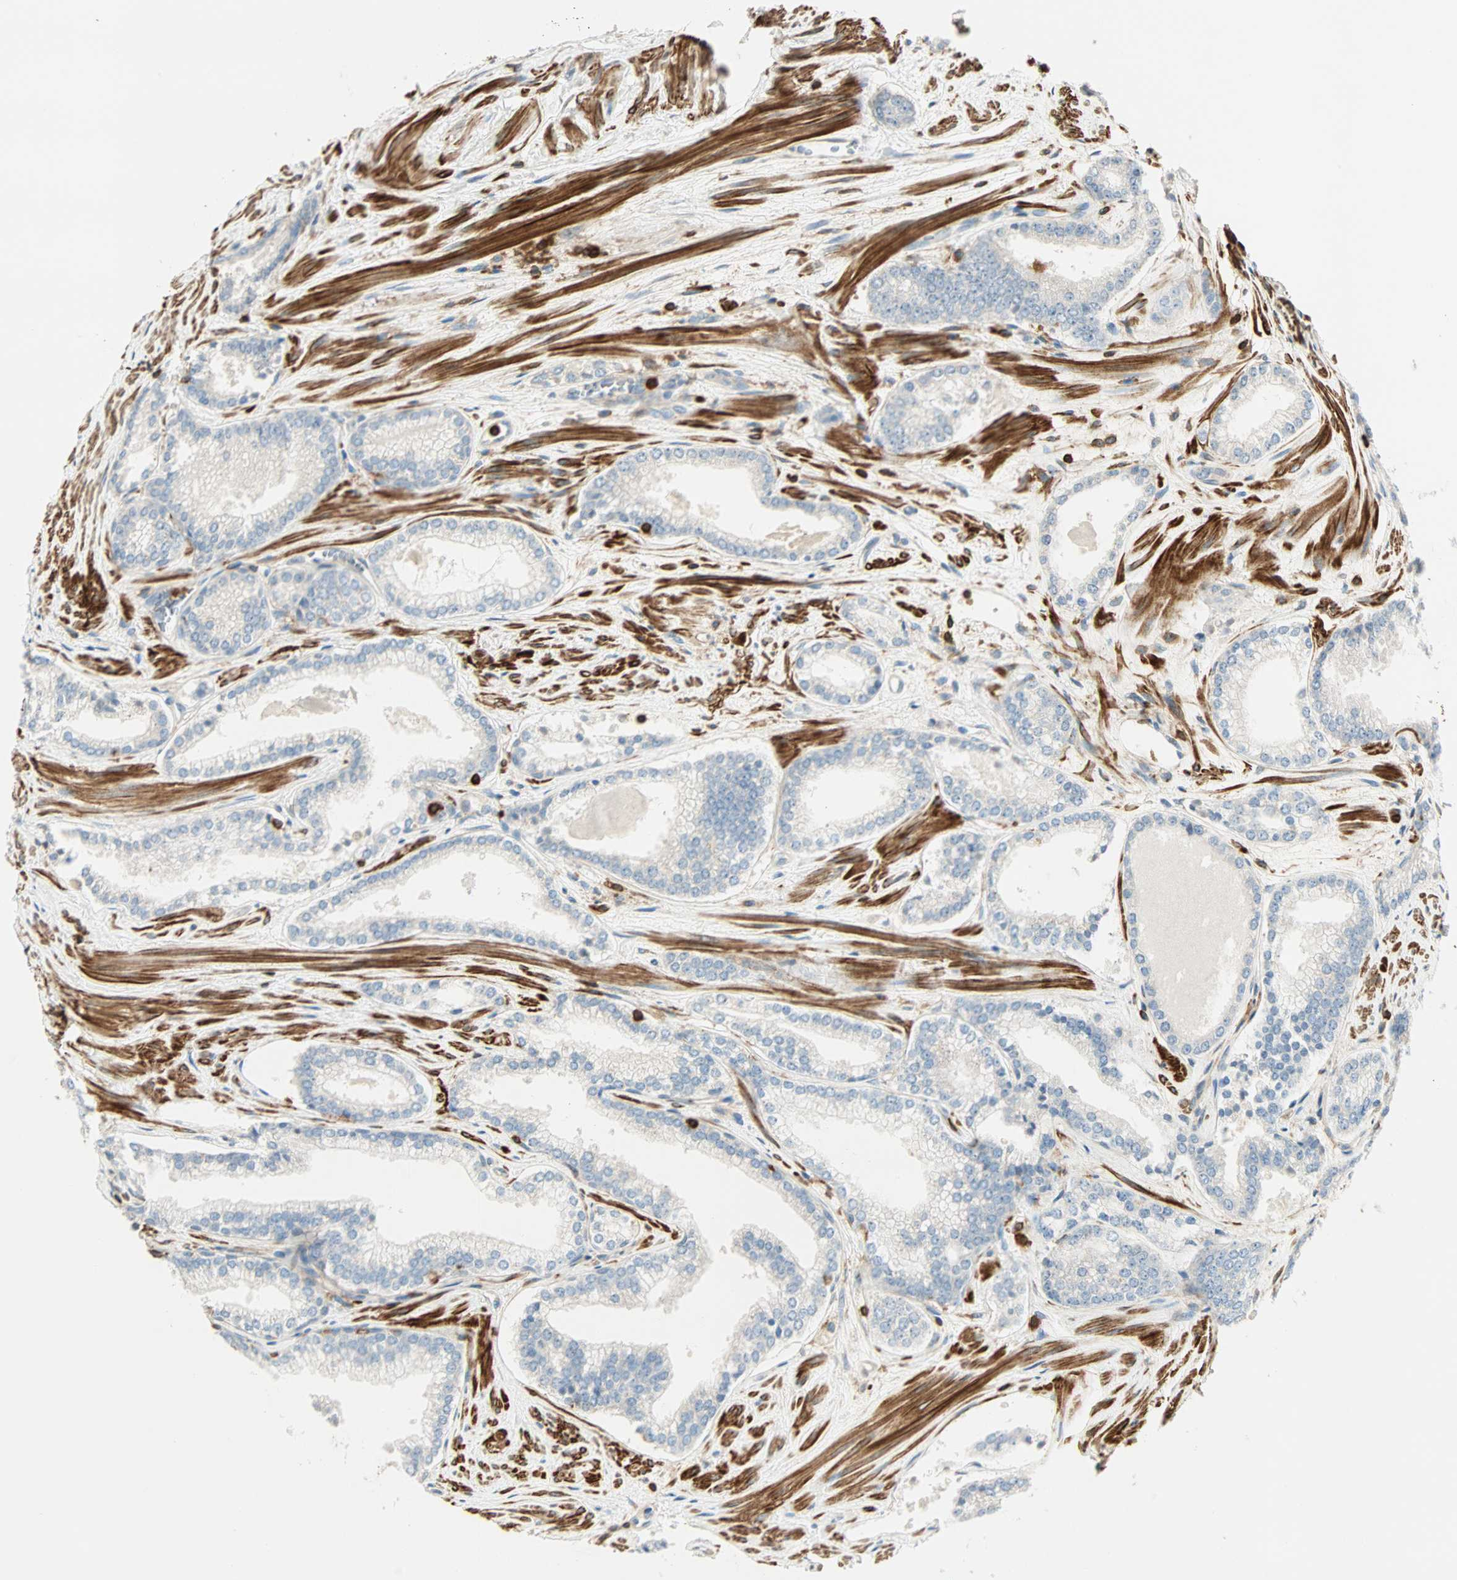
{"staining": {"intensity": "negative", "quantity": "none", "location": "none"}, "tissue": "prostate cancer", "cell_type": "Tumor cells", "image_type": "cancer", "snomed": [{"axis": "morphology", "description": "Adenocarcinoma, Low grade"}, {"axis": "topography", "description": "Prostate"}], "caption": "Low-grade adenocarcinoma (prostate) stained for a protein using immunohistochemistry (IHC) reveals no positivity tumor cells.", "gene": "FMNL1", "patient": {"sex": "male", "age": 60}}